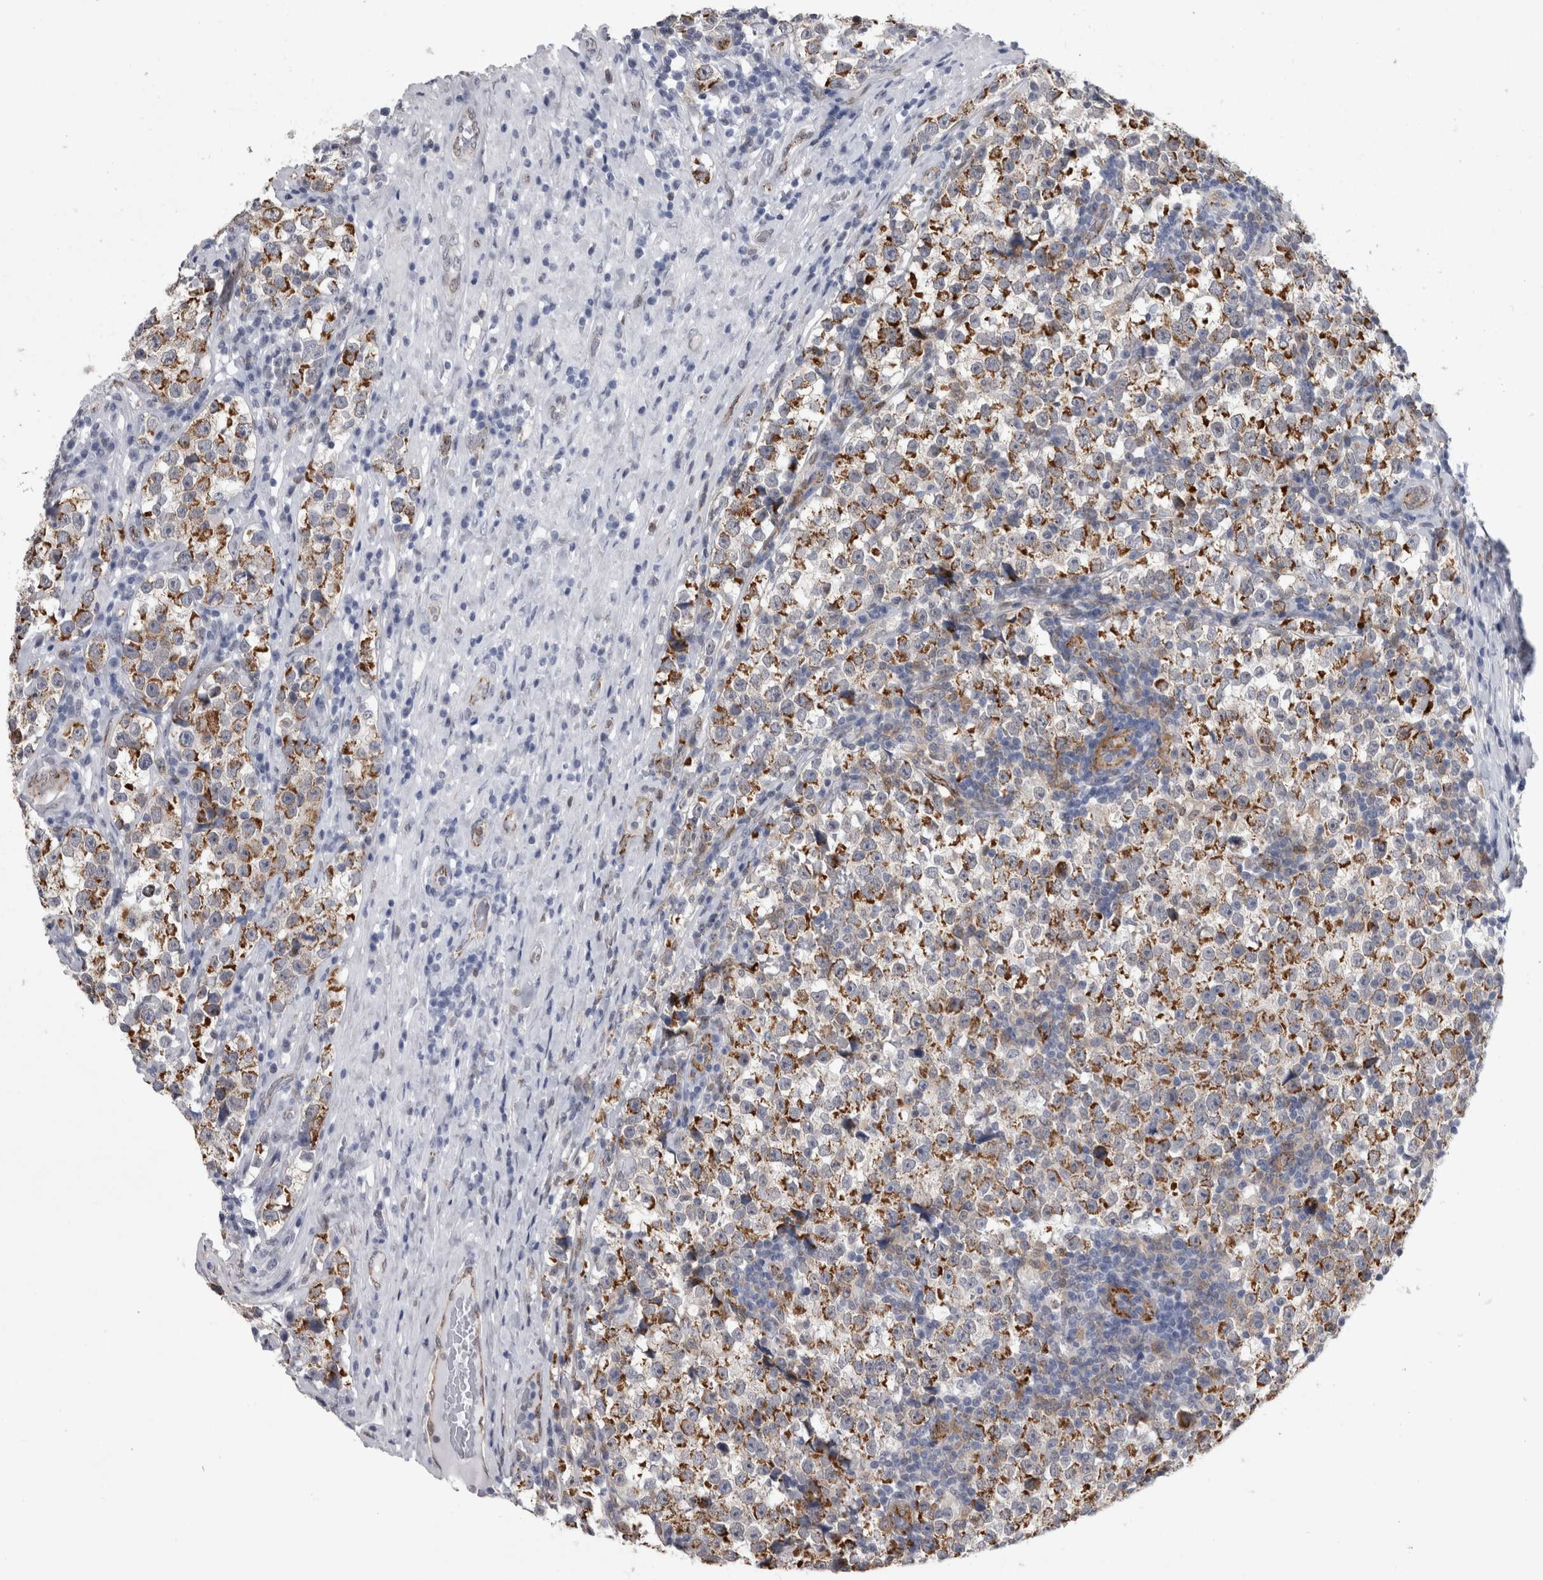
{"staining": {"intensity": "moderate", "quantity": "25%-75%", "location": "cytoplasmic/membranous"}, "tissue": "testis cancer", "cell_type": "Tumor cells", "image_type": "cancer", "snomed": [{"axis": "morphology", "description": "Normal tissue, NOS"}, {"axis": "morphology", "description": "Seminoma, NOS"}, {"axis": "topography", "description": "Testis"}], "caption": "Moderate cytoplasmic/membranous expression is appreciated in approximately 25%-75% of tumor cells in seminoma (testis).", "gene": "ACOT7", "patient": {"sex": "male", "age": 43}}